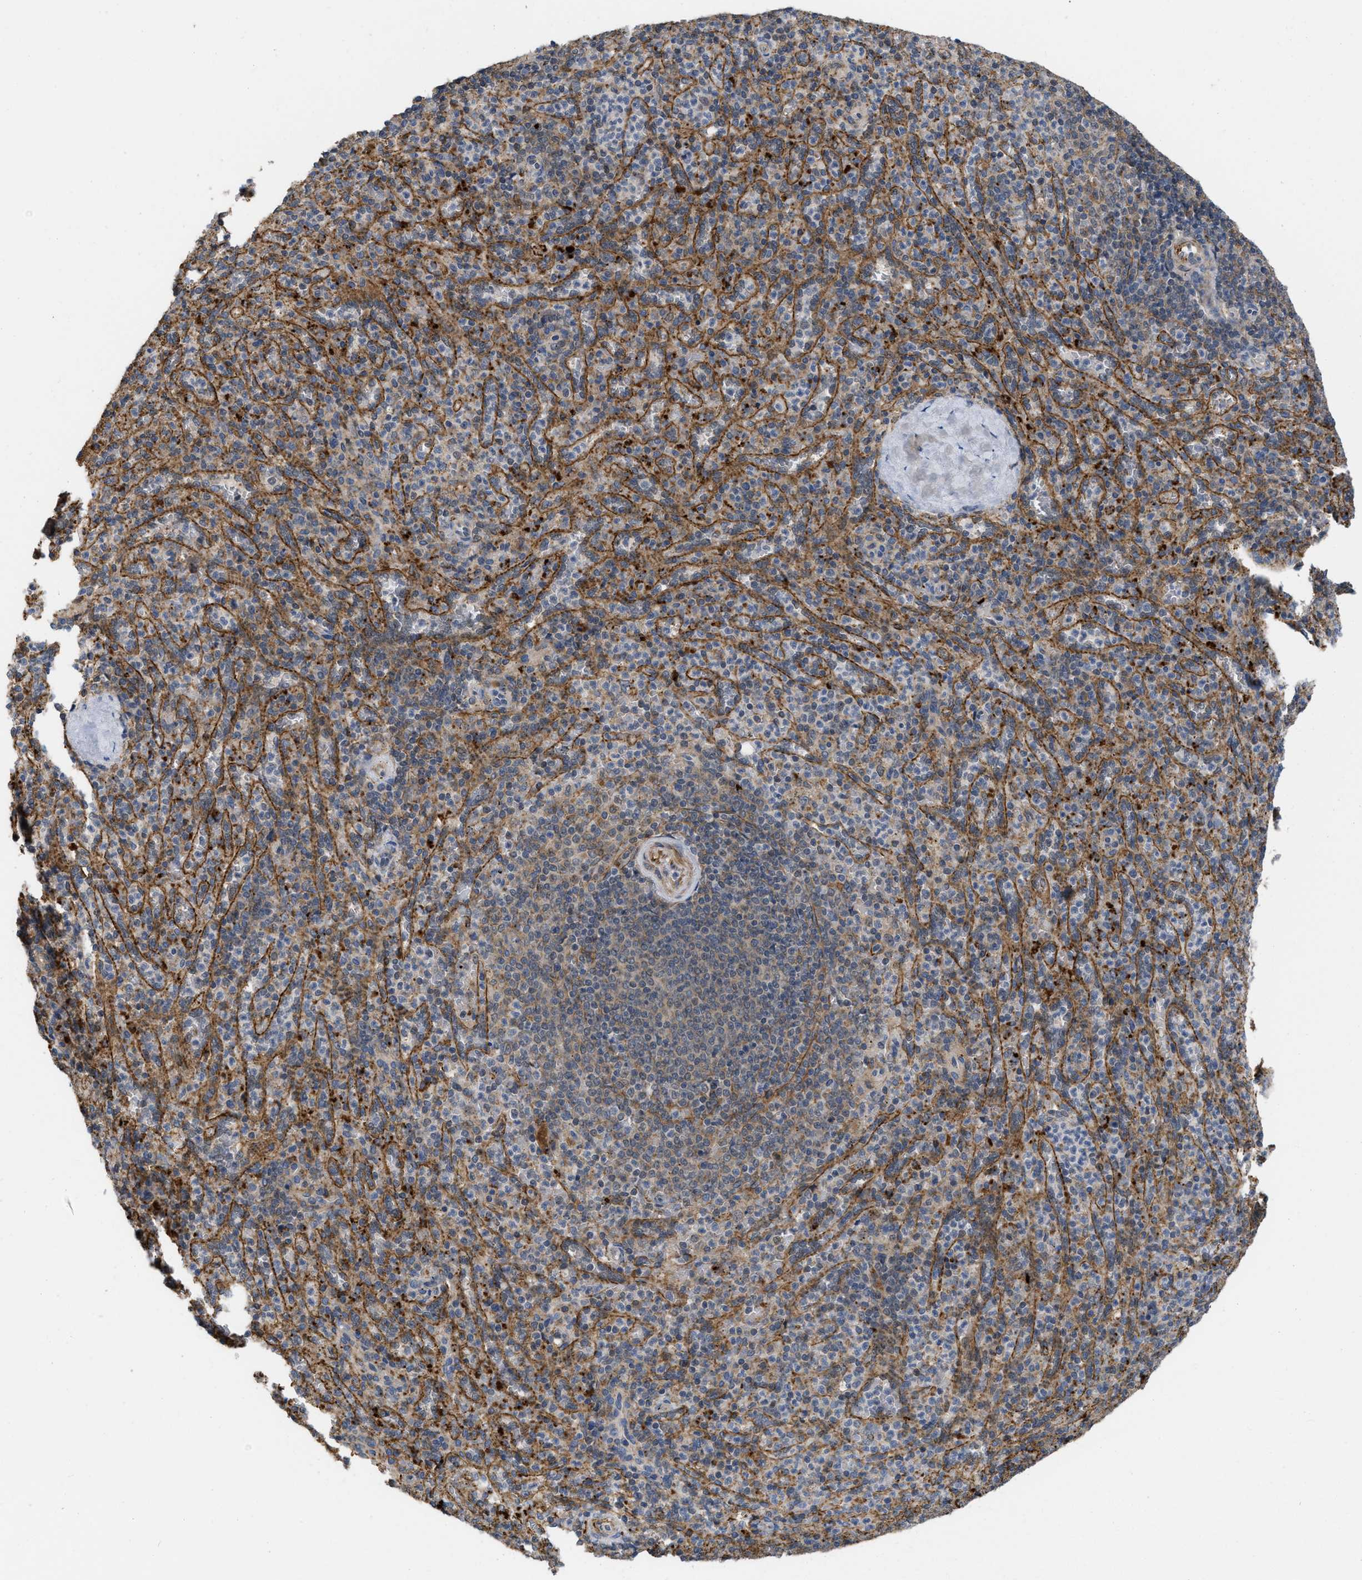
{"staining": {"intensity": "negative", "quantity": "none", "location": "none"}, "tissue": "spleen", "cell_type": "Cells in red pulp", "image_type": "normal", "snomed": [{"axis": "morphology", "description": "Normal tissue, NOS"}, {"axis": "topography", "description": "Spleen"}], "caption": "A photomicrograph of spleen stained for a protein exhibits no brown staining in cells in red pulp.", "gene": "NAPEPLD", "patient": {"sex": "male", "age": 36}}